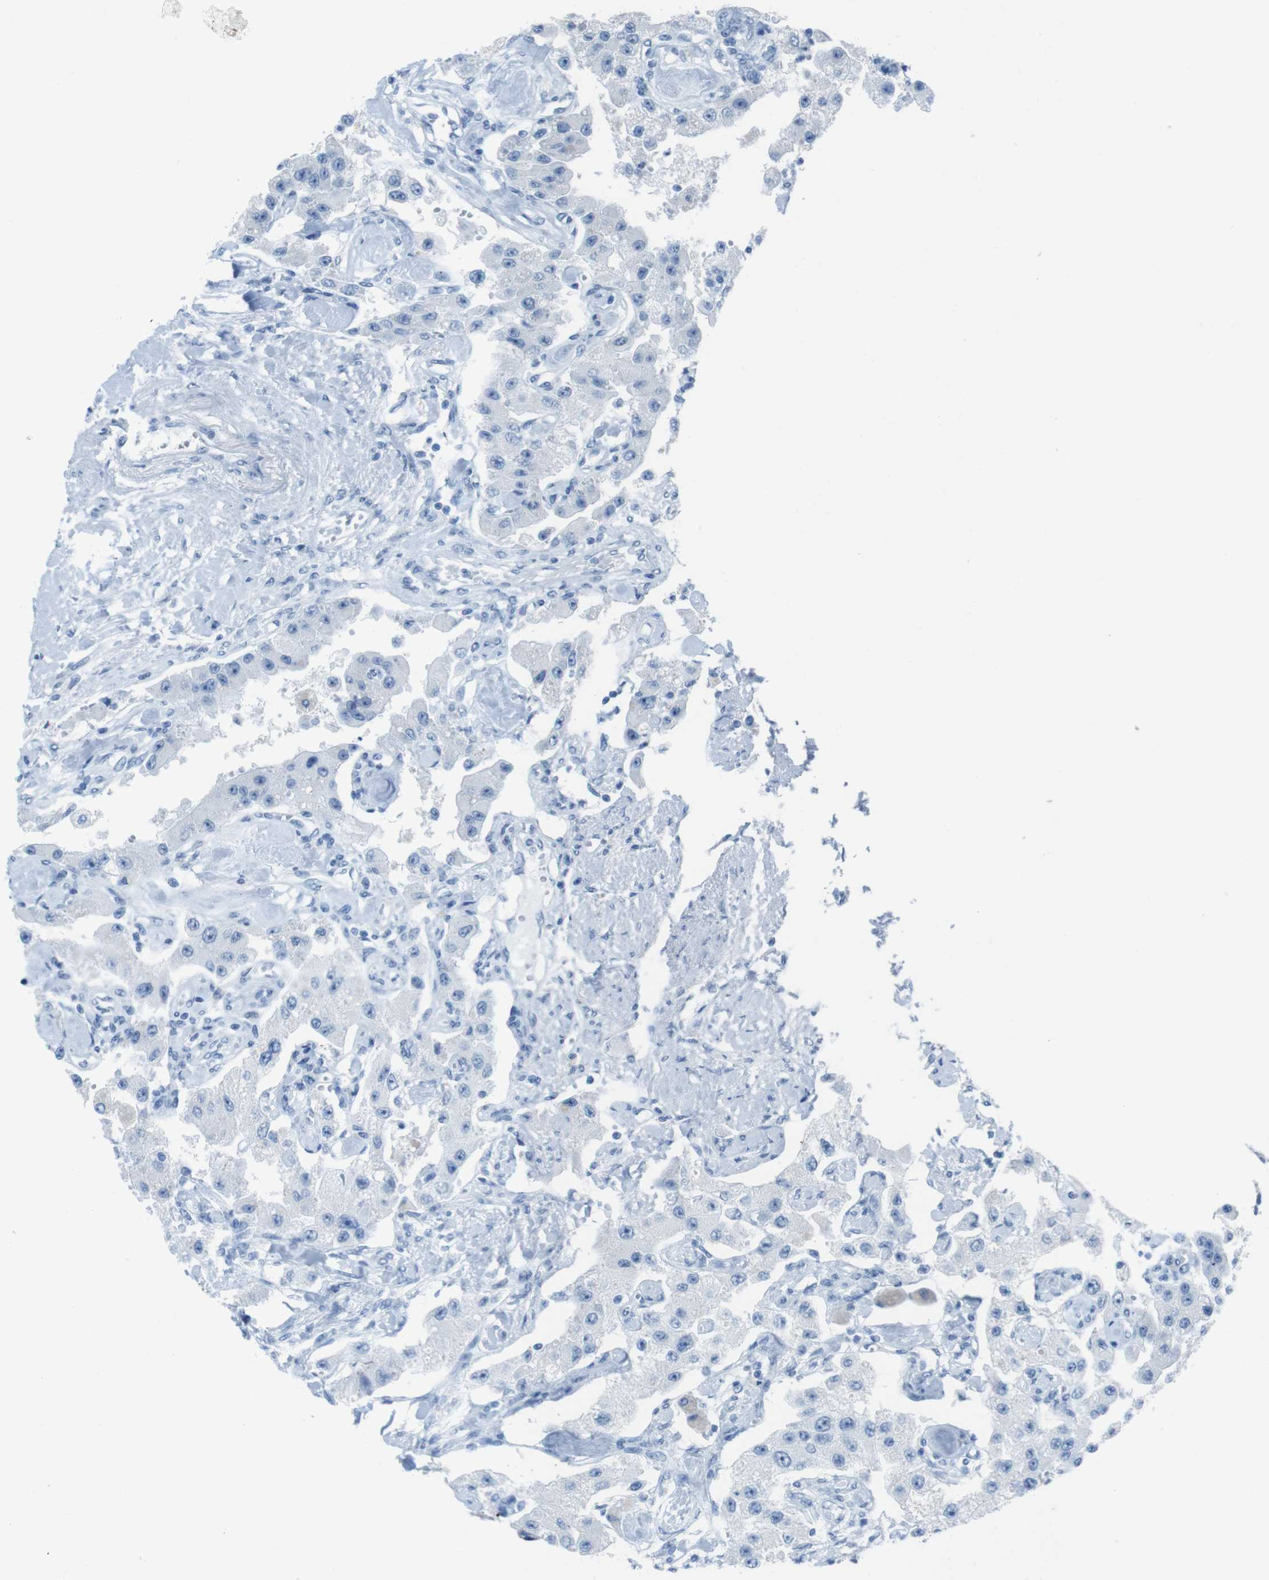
{"staining": {"intensity": "negative", "quantity": "none", "location": "none"}, "tissue": "carcinoid", "cell_type": "Tumor cells", "image_type": "cancer", "snomed": [{"axis": "morphology", "description": "Carcinoid, malignant, NOS"}, {"axis": "topography", "description": "Pancreas"}], "caption": "High magnification brightfield microscopy of malignant carcinoid stained with DAB (3,3'-diaminobenzidine) (brown) and counterstained with hematoxylin (blue): tumor cells show no significant staining.", "gene": "TMEM207", "patient": {"sex": "male", "age": 41}}